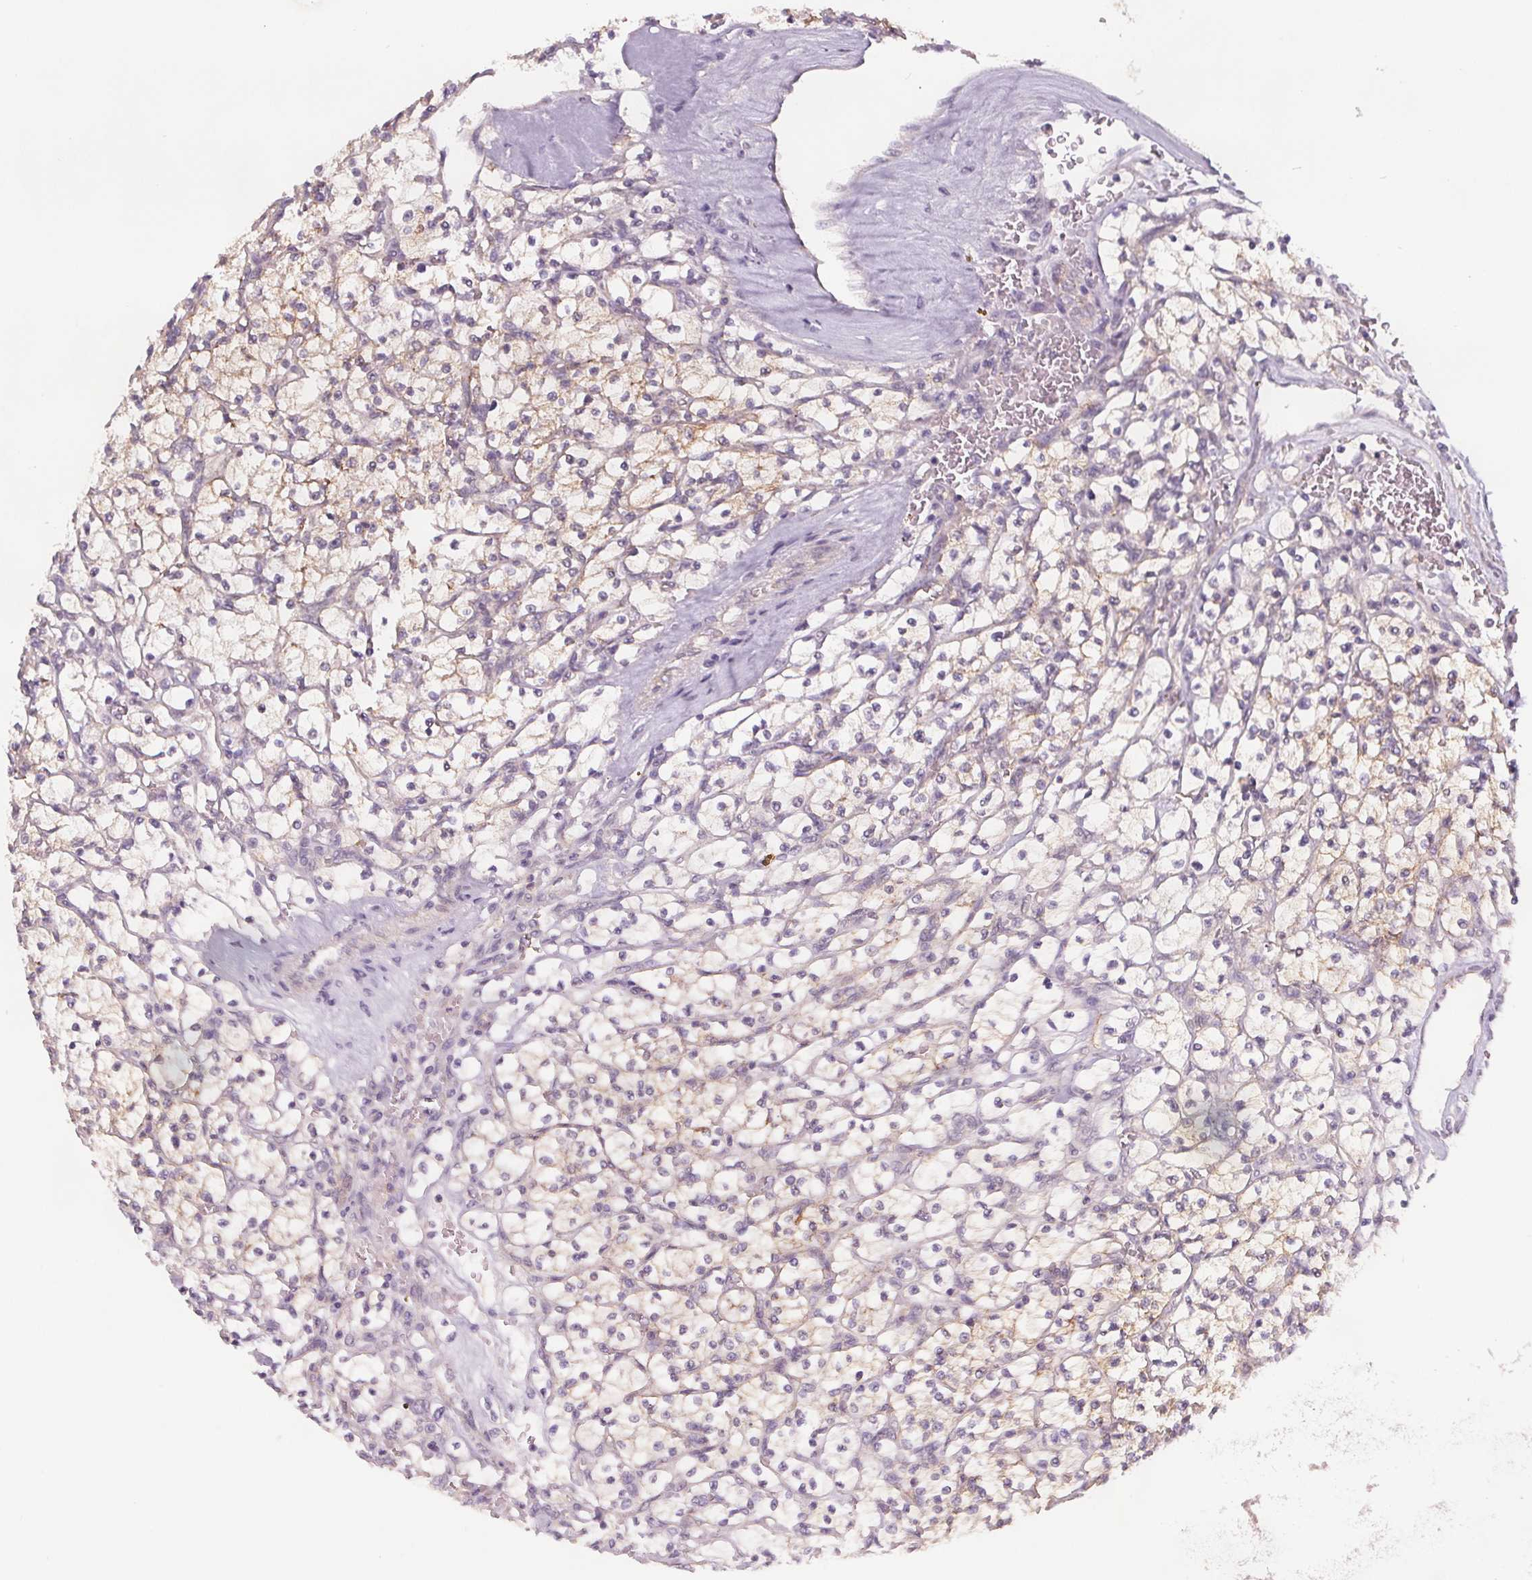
{"staining": {"intensity": "weak", "quantity": "<25%", "location": "cytoplasmic/membranous"}, "tissue": "renal cancer", "cell_type": "Tumor cells", "image_type": "cancer", "snomed": [{"axis": "morphology", "description": "Adenocarcinoma, NOS"}, {"axis": "topography", "description": "Kidney"}], "caption": "IHC photomicrograph of neoplastic tissue: renal cancer (adenocarcinoma) stained with DAB (3,3'-diaminobenzidine) displays no significant protein positivity in tumor cells.", "gene": "ATP1A1", "patient": {"sex": "female", "age": 64}}